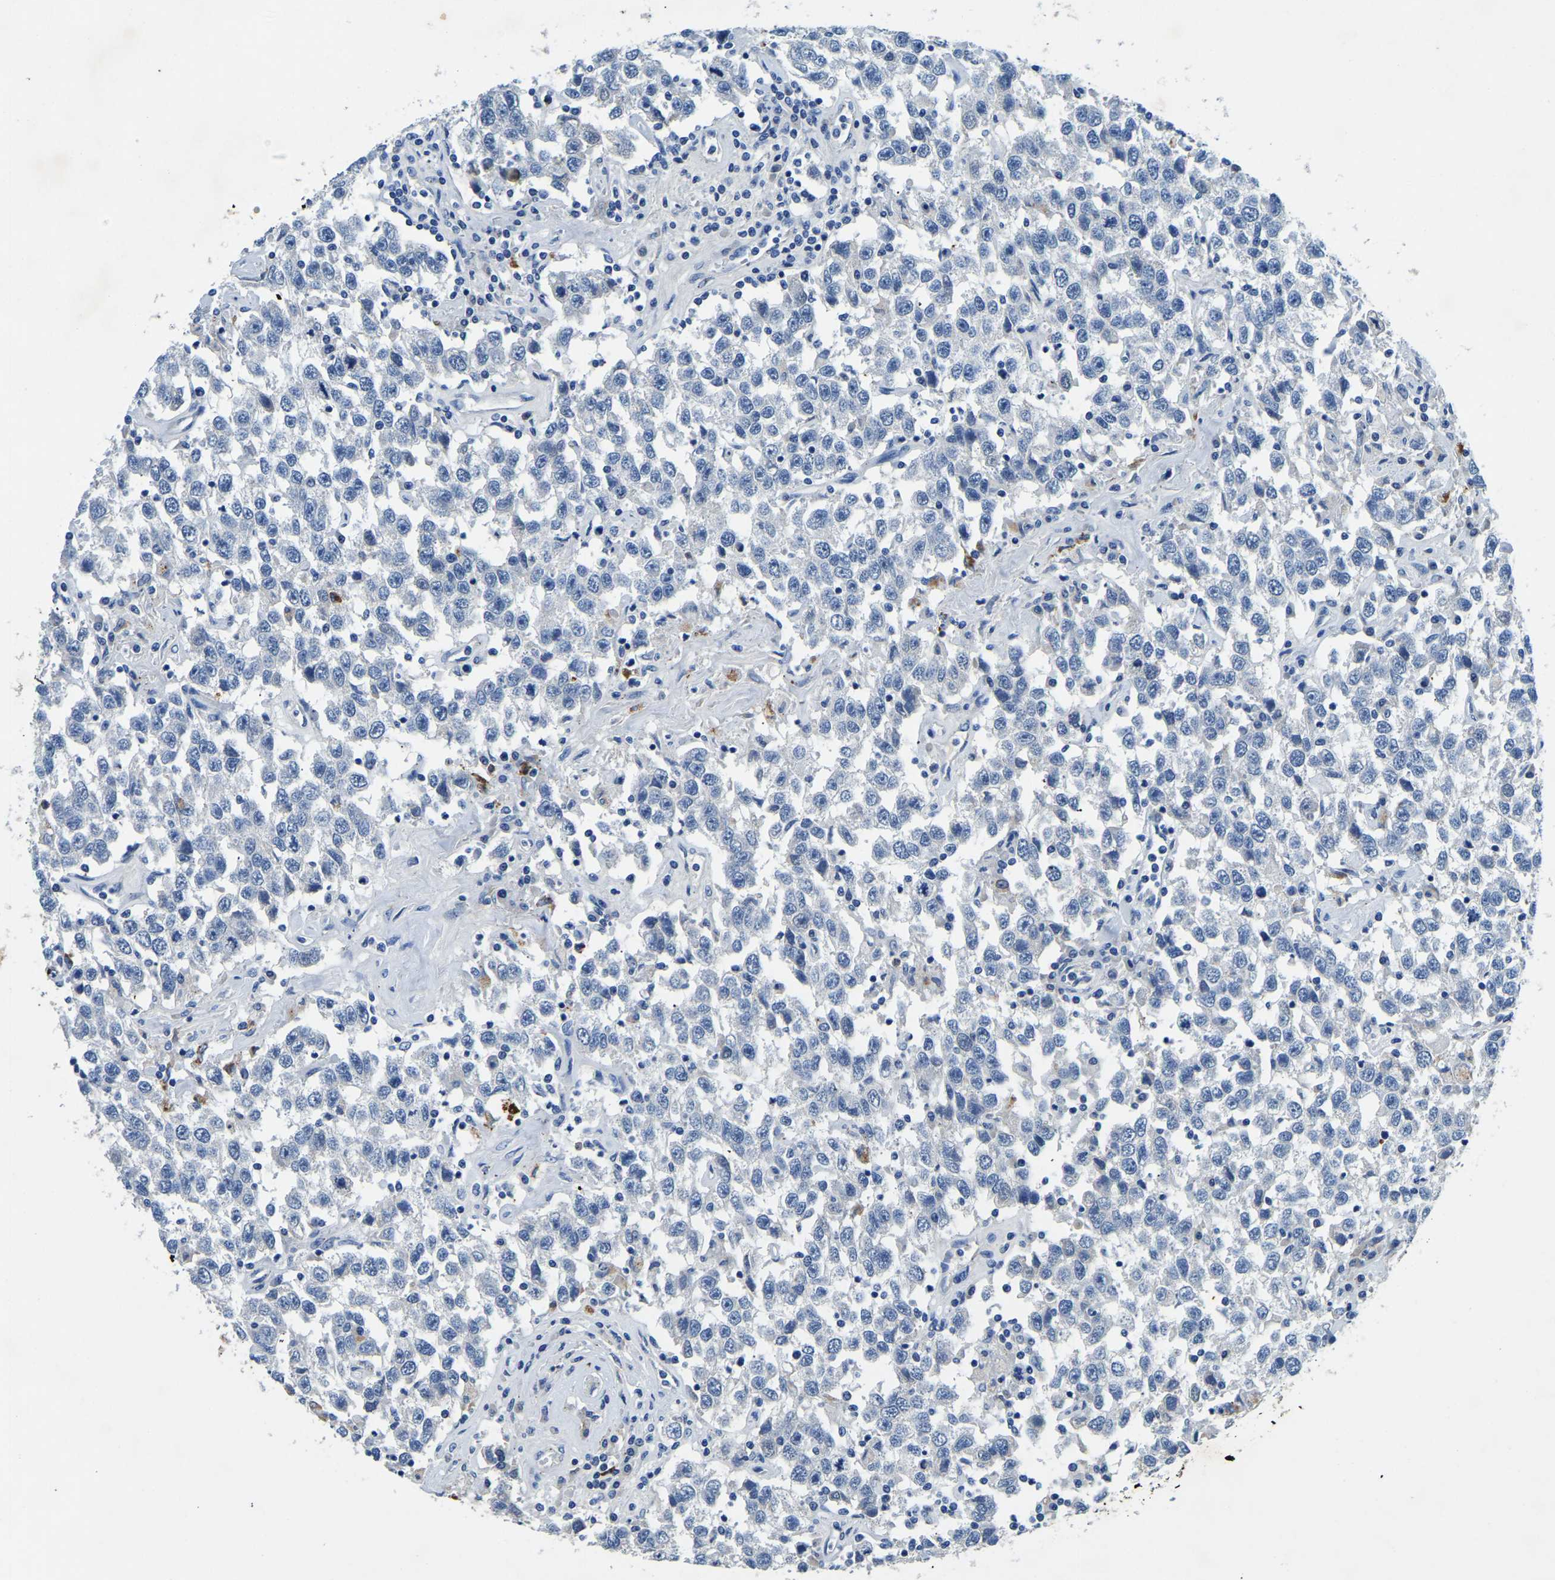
{"staining": {"intensity": "negative", "quantity": "none", "location": "none"}, "tissue": "testis cancer", "cell_type": "Tumor cells", "image_type": "cancer", "snomed": [{"axis": "morphology", "description": "Seminoma, NOS"}, {"axis": "topography", "description": "Testis"}], "caption": "An image of testis seminoma stained for a protein reveals no brown staining in tumor cells.", "gene": "UBN2", "patient": {"sex": "male", "age": 41}}